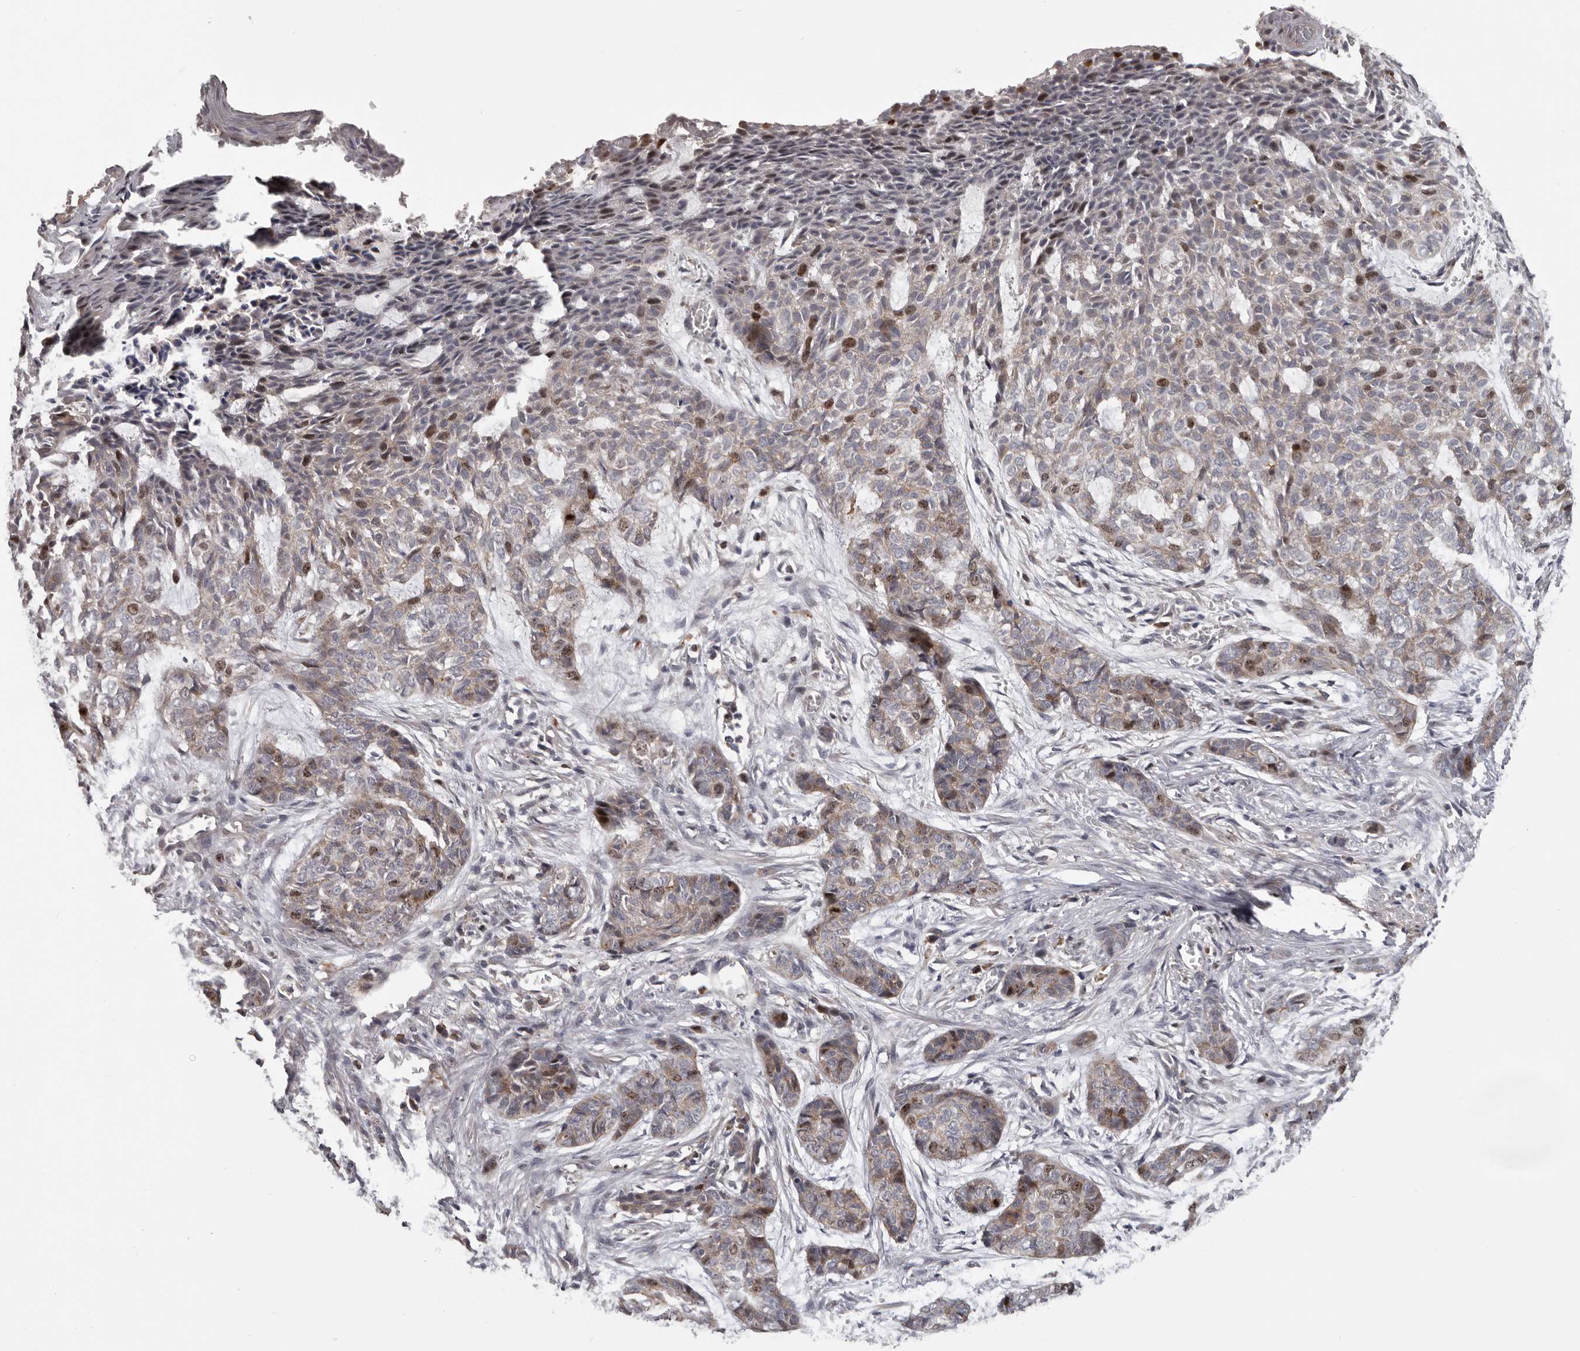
{"staining": {"intensity": "moderate", "quantity": "25%-75%", "location": "nuclear"}, "tissue": "skin cancer", "cell_type": "Tumor cells", "image_type": "cancer", "snomed": [{"axis": "morphology", "description": "Basal cell carcinoma"}, {"axis": "topography", "description": "Skin"}], "caption": "Tumor cells exhibit medium levels of moderate nuclear positivity in approximately 25%-75% of cells in human skin cancer (basal cell carcinoma). The staining was performed using DAB (3,3'-diaminobenzidine) to visualize the protein expression in brown, while the nuclei were stained in blue with hematoxylin (Magnification: 20x).", "gene": "CDCA8", "patient": {"sex": "female", "age": 64}}